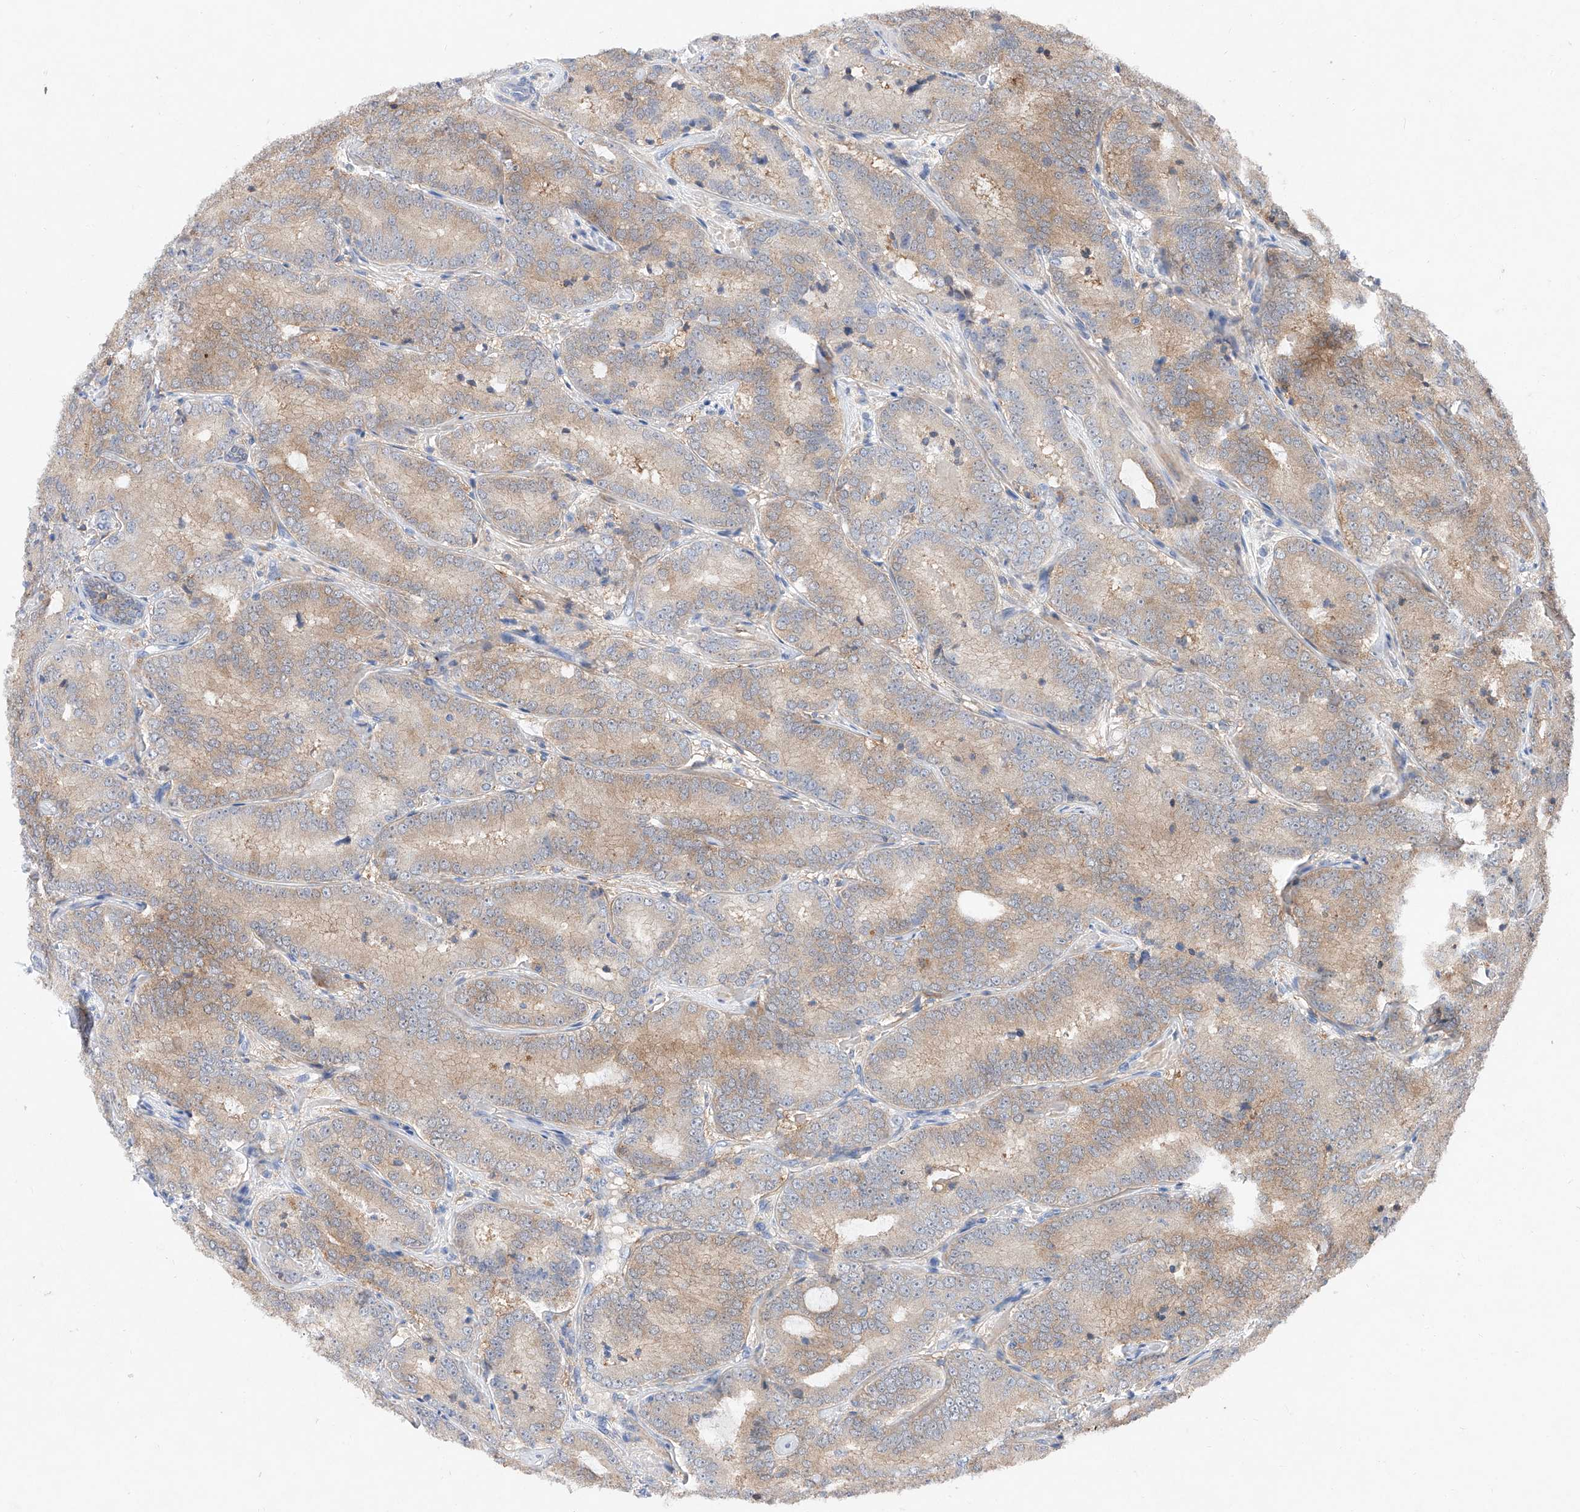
{"staining": {"intensity": "weak", "quantity": ">75%", "location": "cytoplasmic/membranous"}, "tissue": "prostate cancer", "cell_type": "Tumor cells", "image_type": "cancer", "snomed": [{"axis": "morphology", "description": "Adenocarcinoma, High grade"}, {"axis": "topography", "description": "Prostate"}], "caption": "DAB immunohistochemical staining of human prostate cancer exhibits weak cytoplasmic/membranous protein positivity in about >75% of tumor cells.", "gene": "FUCA2", "patient": {"sex": "male", "age": 57}}